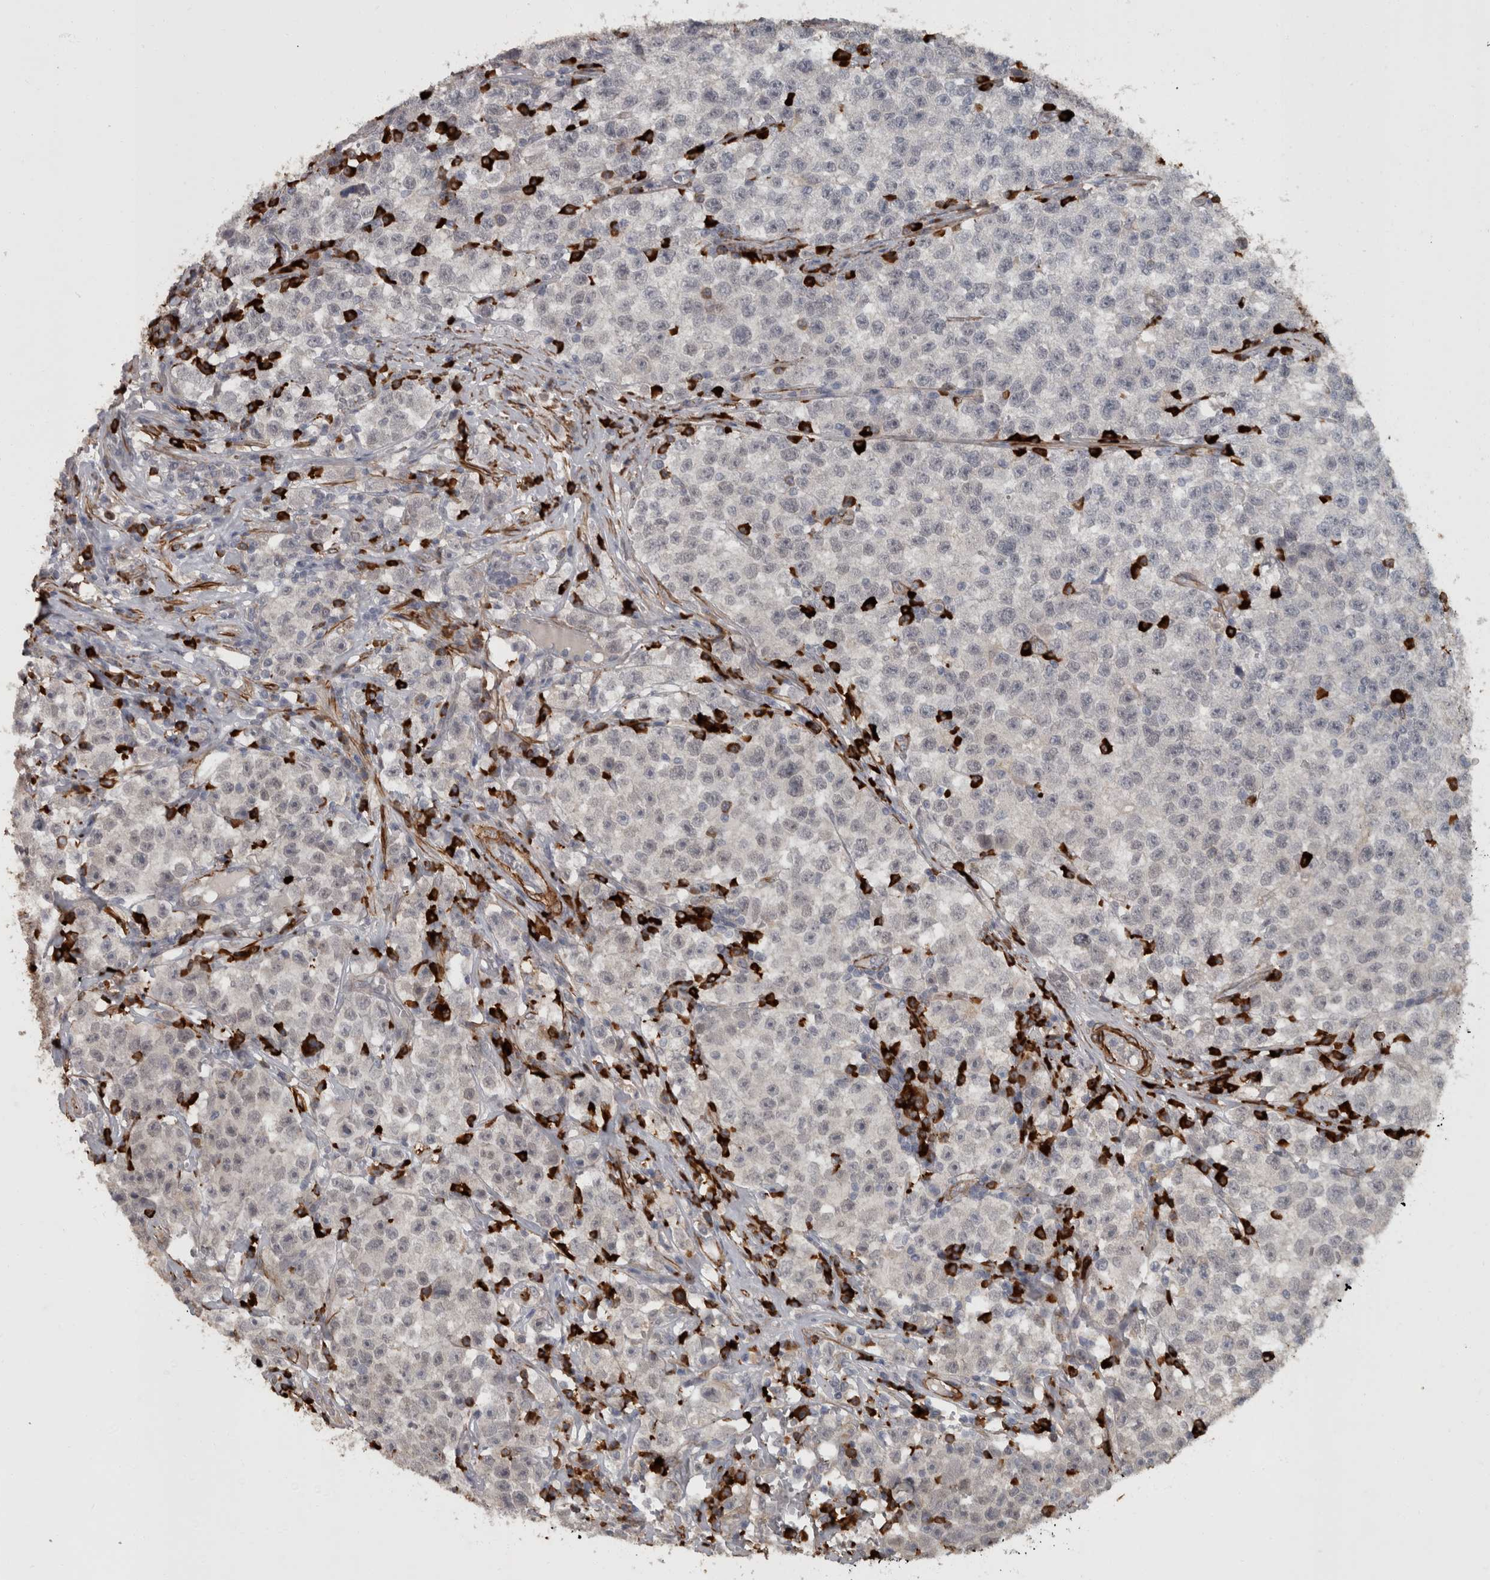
{"staining": {"intensity": "negative", "quantity": "none", "location": "none"}, "tissue": "testis cancer", "cell_type": "Tumor cells", "image_type": "cancer", "snomed": [{"axis": "morphology", "description": "Seminoma, NOS"}, {"axis": "topography", "description": "Testis"}], "caption": "This micrograph is of testis seminoma stained with IHC to label a protein in brown with the nuclei are counter-stained blue. There is no staining in tumor cells.", "gene": "MASTL", "patient": {"sex": "male", "age": 22}}